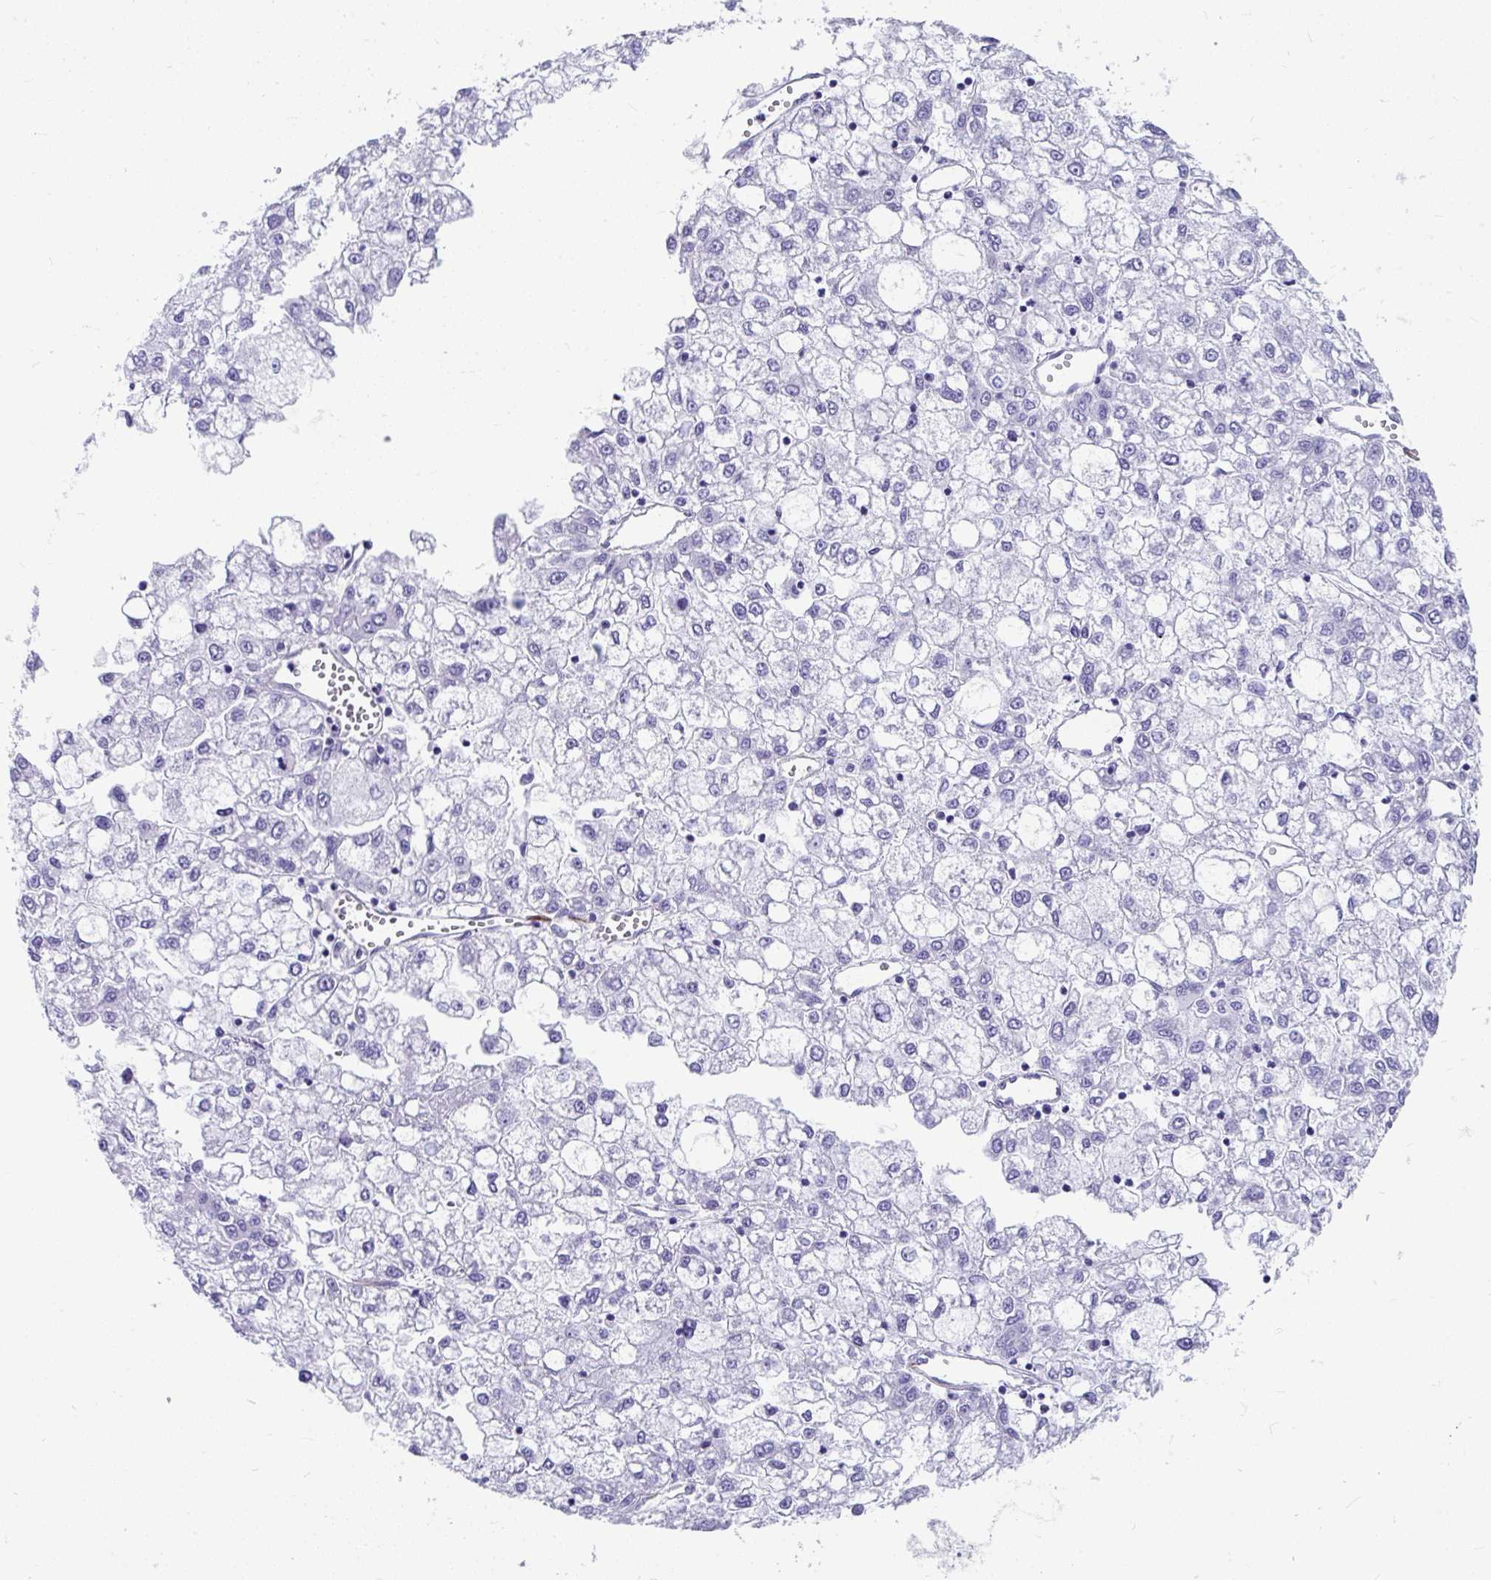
{"staining": {"intensity": "negative", "quantity": "none", "location": "none"}, "tissue": "liver cancer", "cell_type": "Tumor cells", "image_type": "cancer", "snomed": [{"axis": "morphology", "description": "Carcinoma, Hepatocellular, NOS"}, {"axis": "topography", "description": "Liver"}], "caption": "This is an immunohistochemistry photomicrograph of human hepatocellular carcinoma (liver). There is no positivity in tumor cells.", "gene": "GRXCR2", "patient": {"sex": "male", "age": 40}}